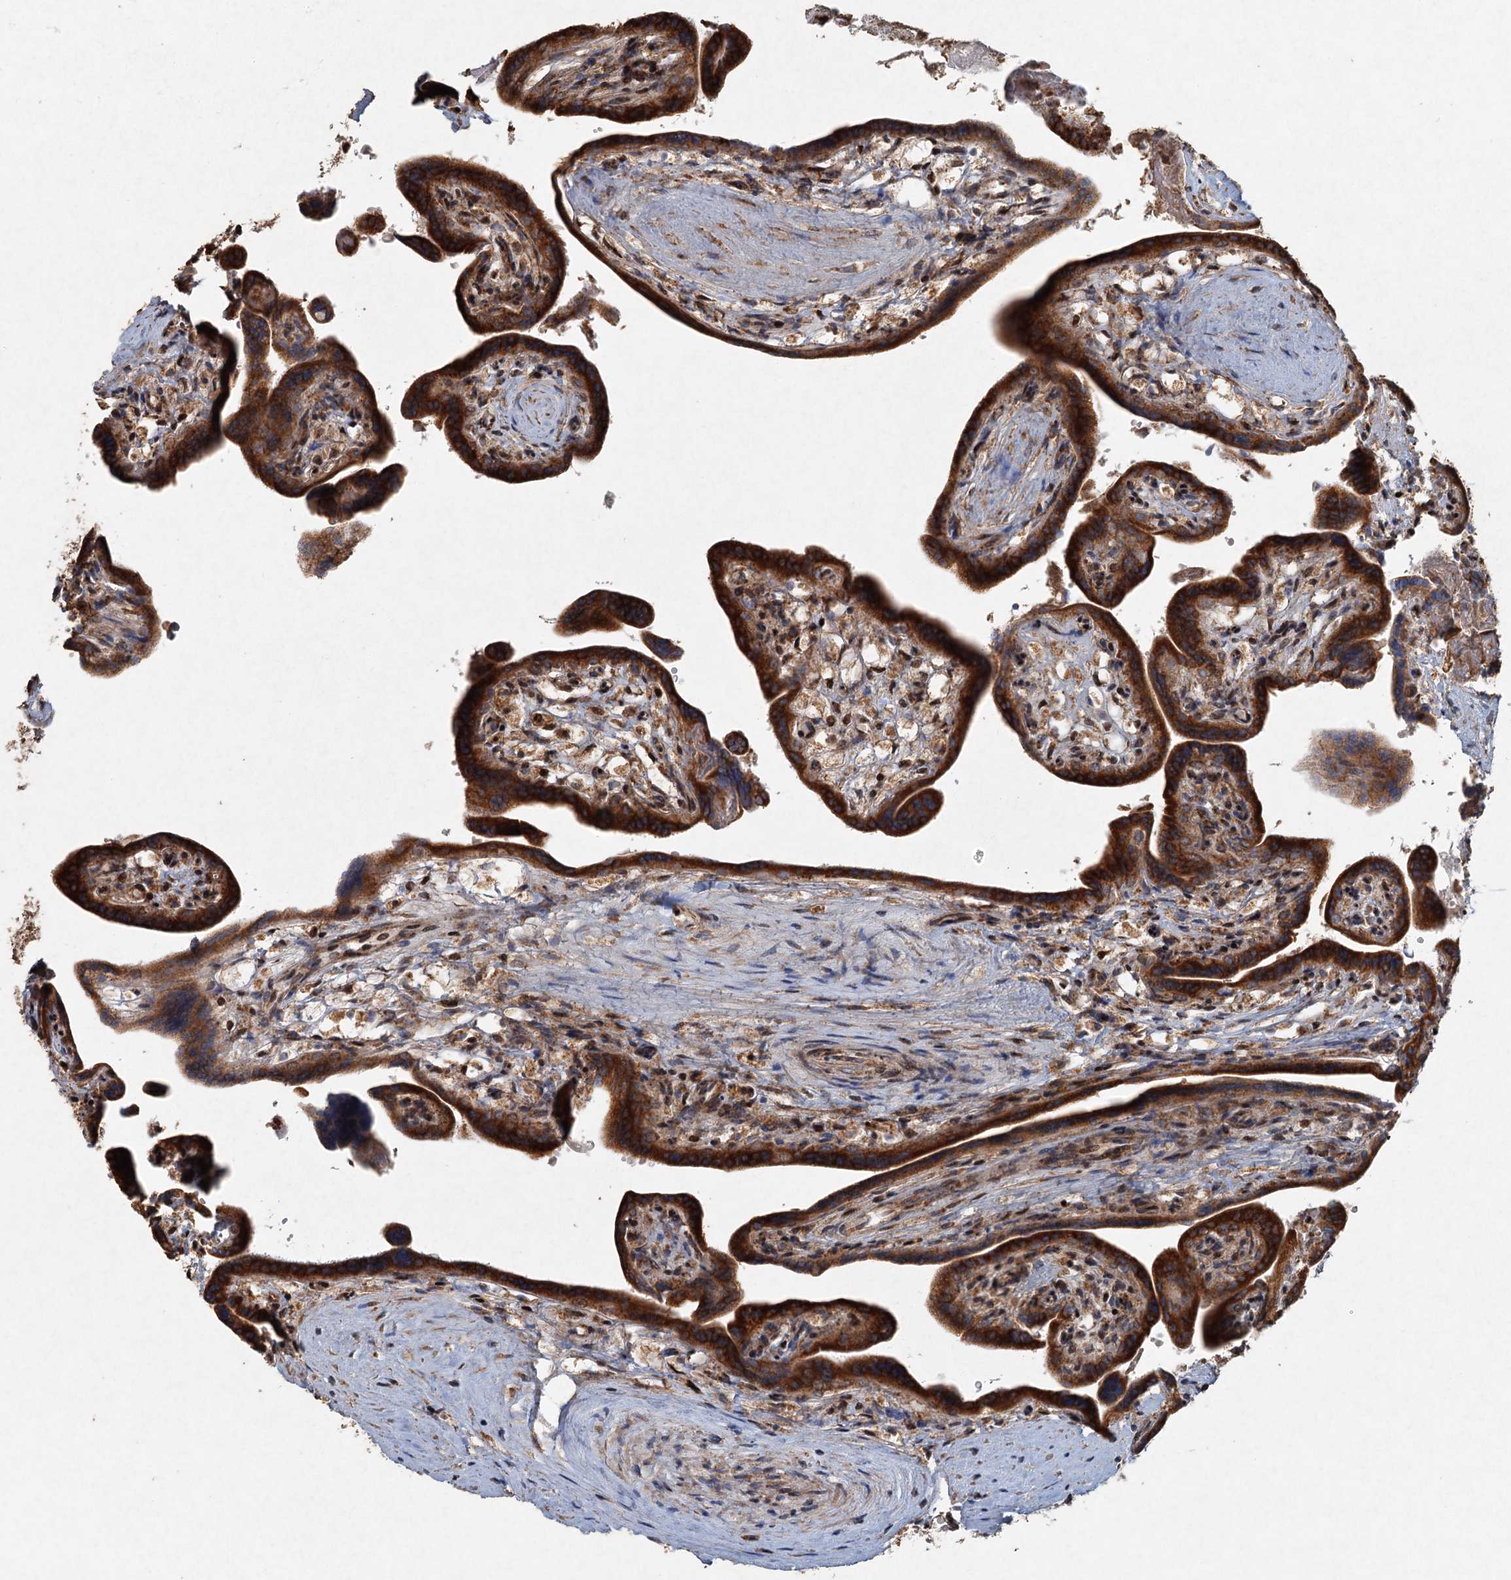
{"staining": {"intensity": "strong", "quantity": ">75%", "location": "cytoplasmic/membranous"}, "tissue": "placenta", "cell_type": "Trophoblastic cells", "image_type": "normal", "snomed": [{"axis": "morphology", "description": "Normal tissue, NOS"}, {"axis": "topography", "description": "Placenta"}], "caption": "Protein staining of unremarkable placenta shows strong cytoplasmic/membranous staining in approximately >75% of trophoblastic cells. Nuclei are stained in blue.", "gene": "SRPX2", "patient": {"sex": "female", "age": 37}}